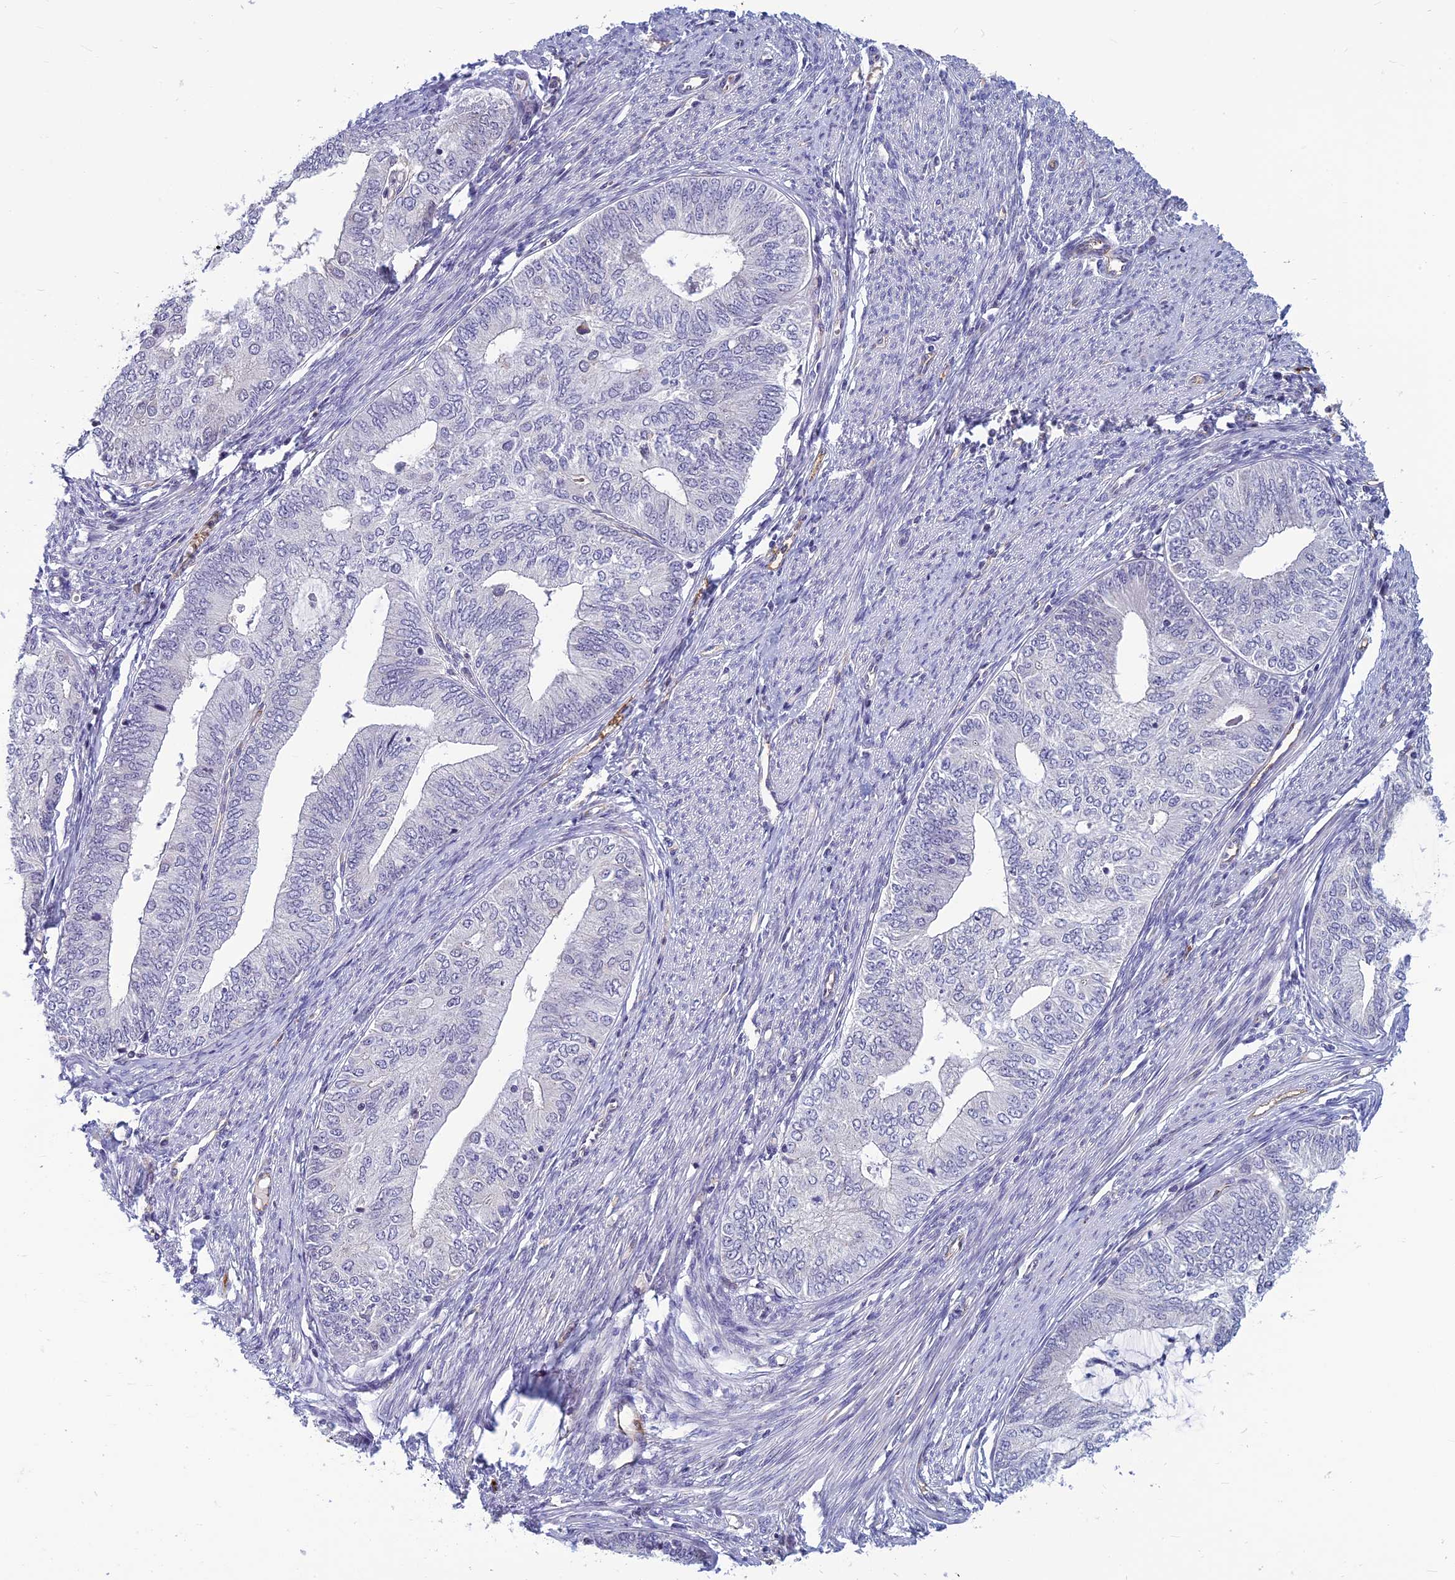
{"staining": {"intensity": "negative", "quantity": "none", "location": "none"}, "tissue": "endometrial cancer", "cell_type": "Tumor cells", "image_type": "cancer", "snomed": [{"axis": "morphology", "description": "Adenocarcinoma, NOS"}, {"axis": "topography", "description": "Endometrium"}], "caption": "IHC micrograph of neoplastic tissue: human endometrial adenocarcinoma stained with DAB shows no significant protein positivity in tumor cells.", "gene": "CLEC11A", "patient": {"sex": "female", "age": 68}}